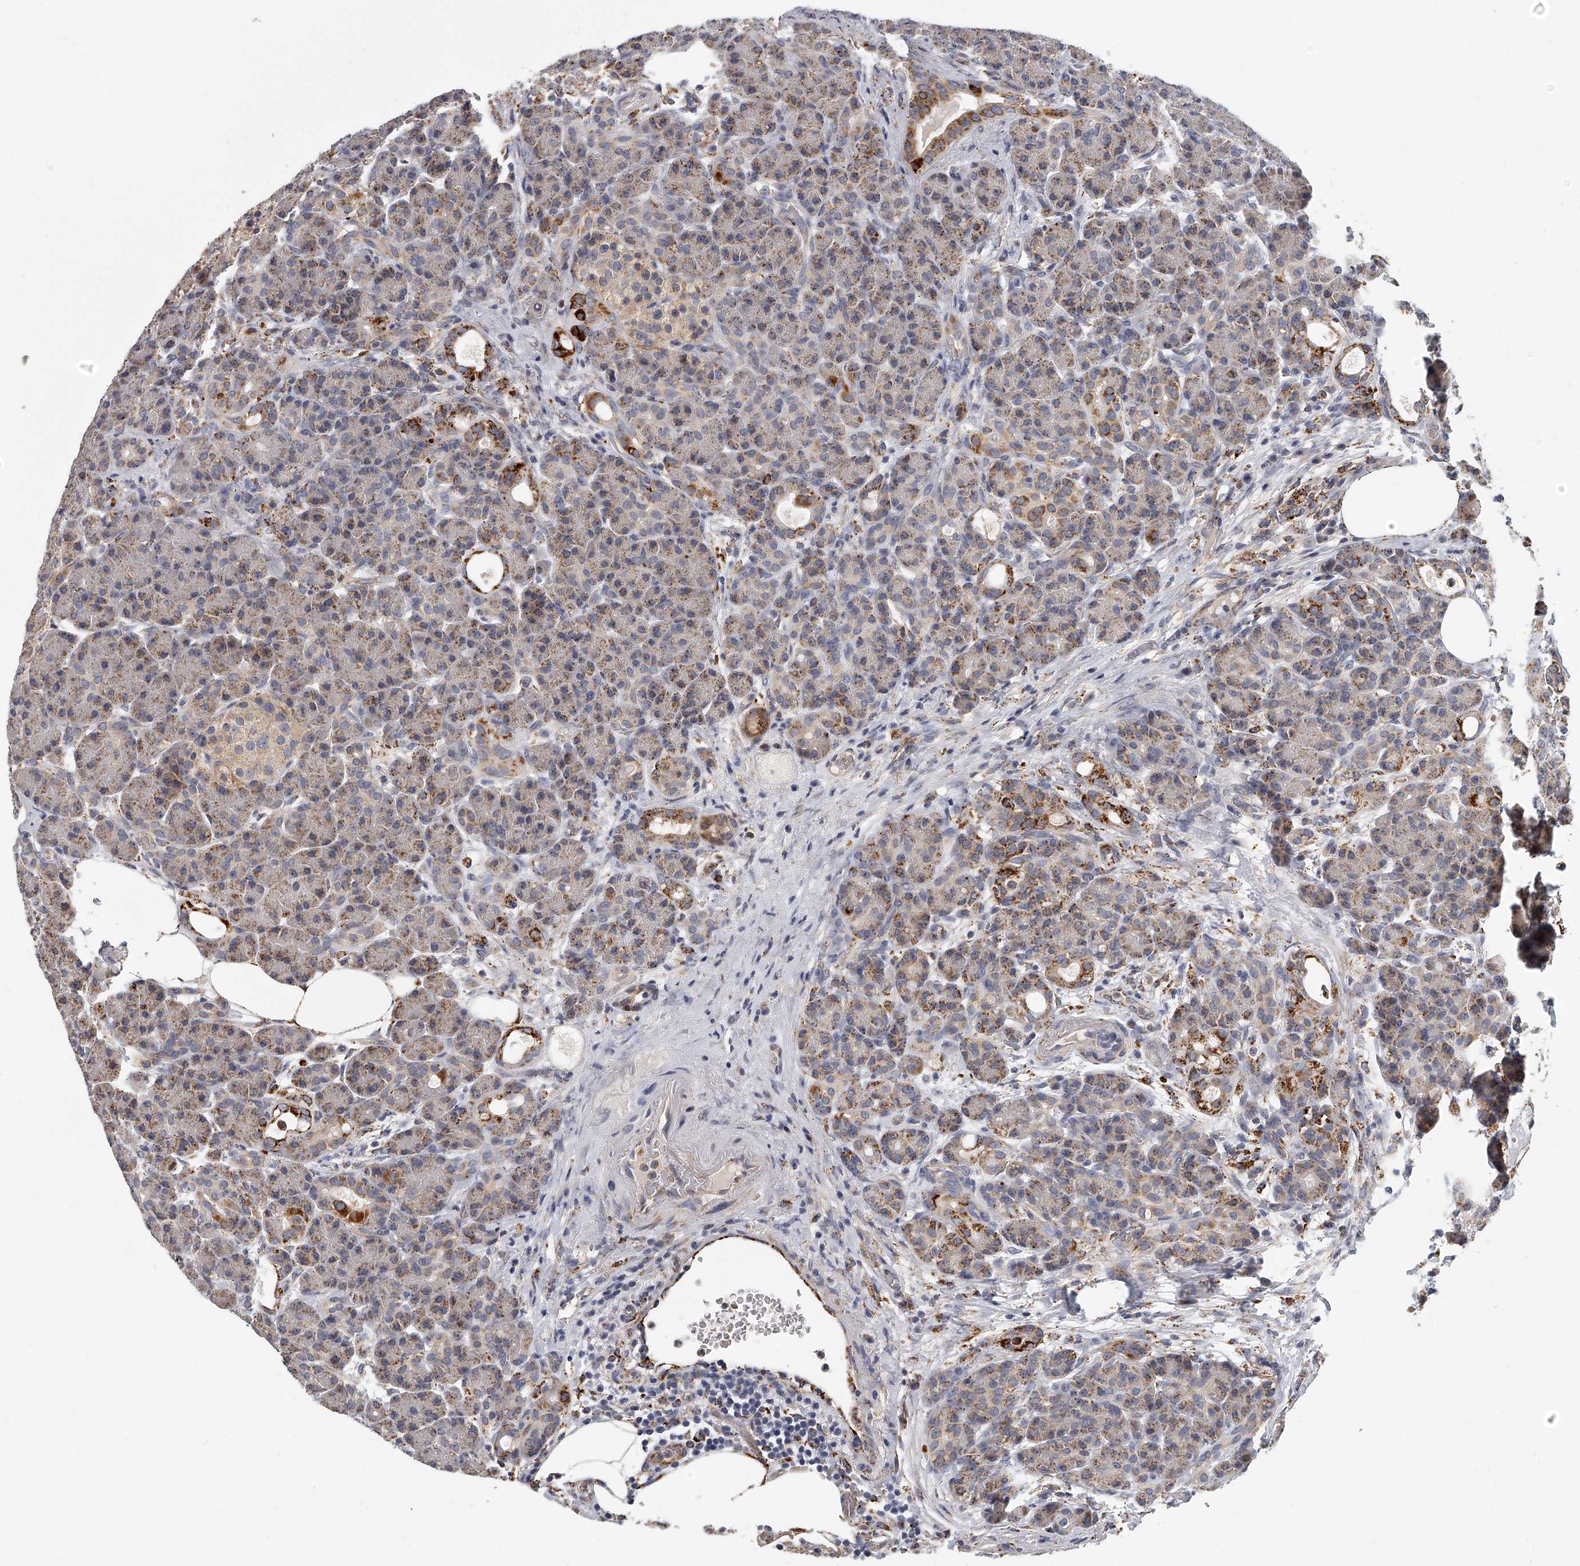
{"staining": {"intensity": "moderate", "quantity": "25%-75%", "location": "cytoplasmic/membranous"}, "tissue": "pancreas", "cell_type": "Exocrine glandular cells", "image_type": "normal", "snomed": [{"axis": "morphology", "description": "Normal tissue, NOS"}, {"axis": "topography", "description": "Pancreas"}], "caption": "IHC photomicrograph of unremarkable human pancreas stained for a protein (brown), which exhibits medium levels of moderate cytoplasmic/membranous positivity in about 25%-75% of exocrine glandular cells.", "gene": "KLHL7", "patient": {"sex": "male", "age": 63}}